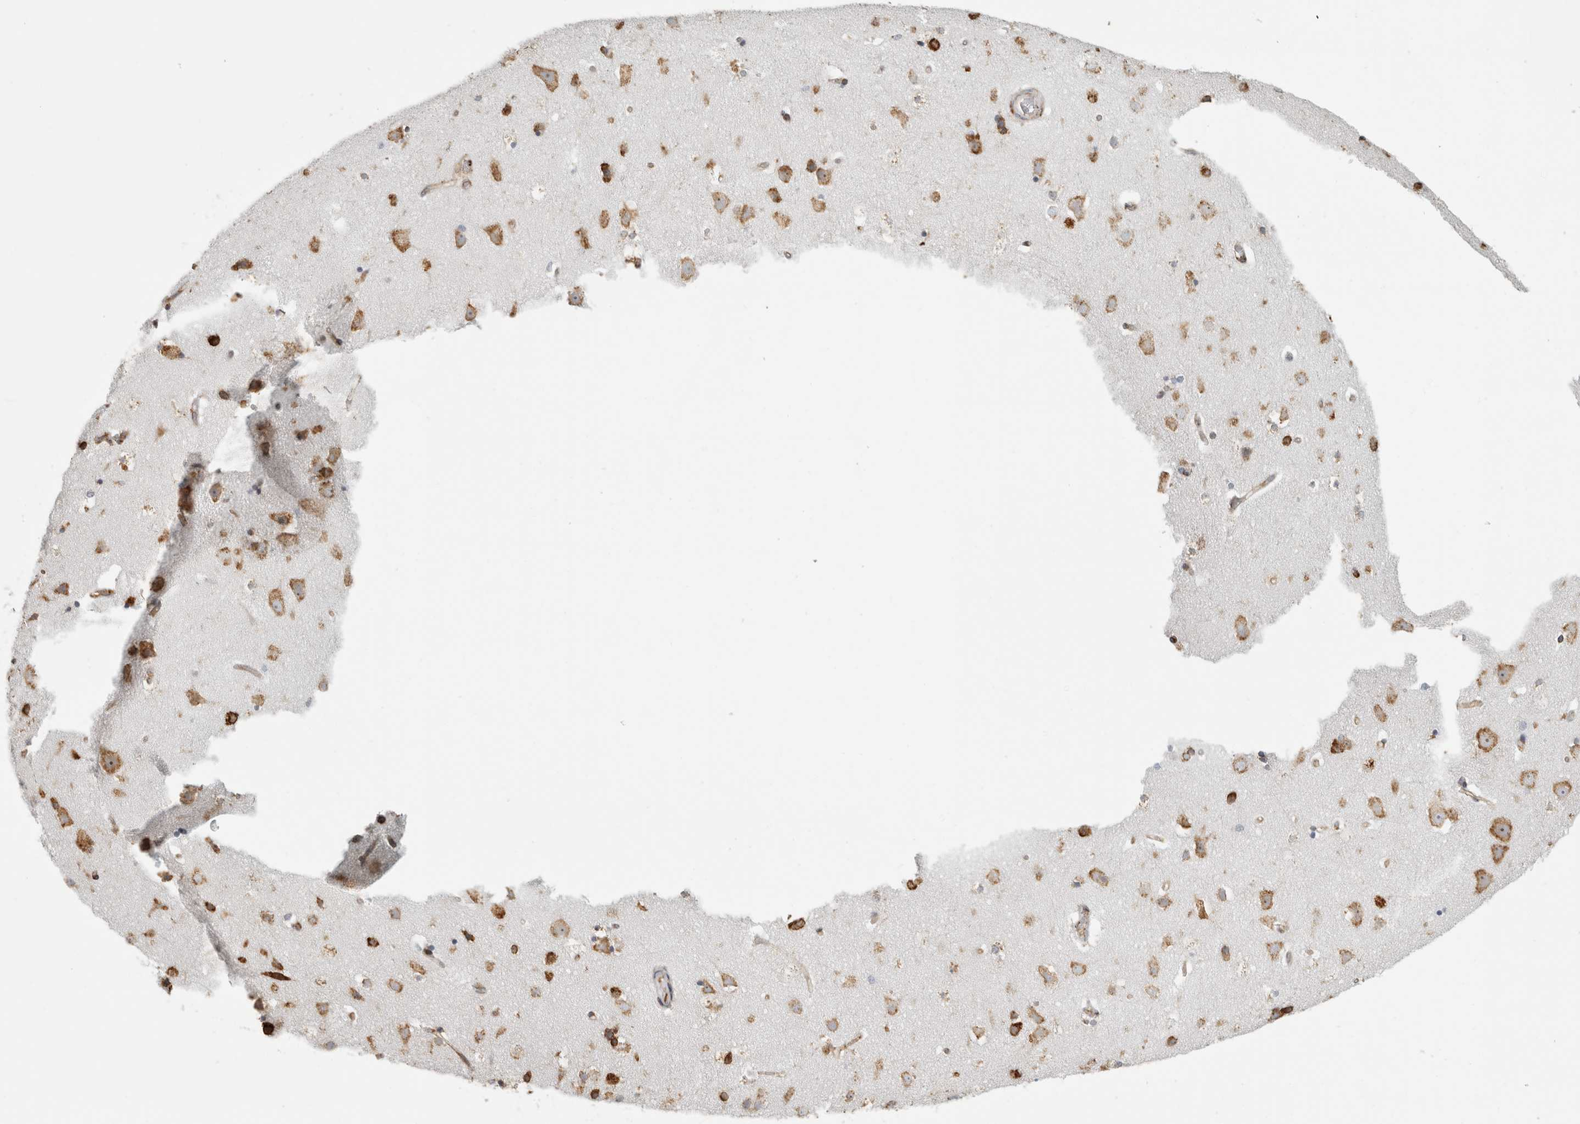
{"staining": {"intensity": "moderate", "quantity": ">75%", "location": "cytoplasmic/membranous"}, "tissue": "cerebral cortex", "cell_type": "Endothelial cells", "image_type": "normal", "snomed": [{"axis": "morphology", "description": "Normal tissue, NOS"}, {"axis": "topography", "description": "Cerebral cortex"}], "caption": "The image exhibits immunohistochemical staining of benign cerebral cortex. There is moderate cytoplasmic/membranous staining is present in approximately >75% of endothelial cells. The staining was performed using DAB (3,3'-diaminobenzidine) to visualize the protein expression in brown, while the nuclei were stained in blue with hematoxylin (Magnification: 20x).", "gene": "OSTN", "patient": {"sex": "male", "age": 54}}